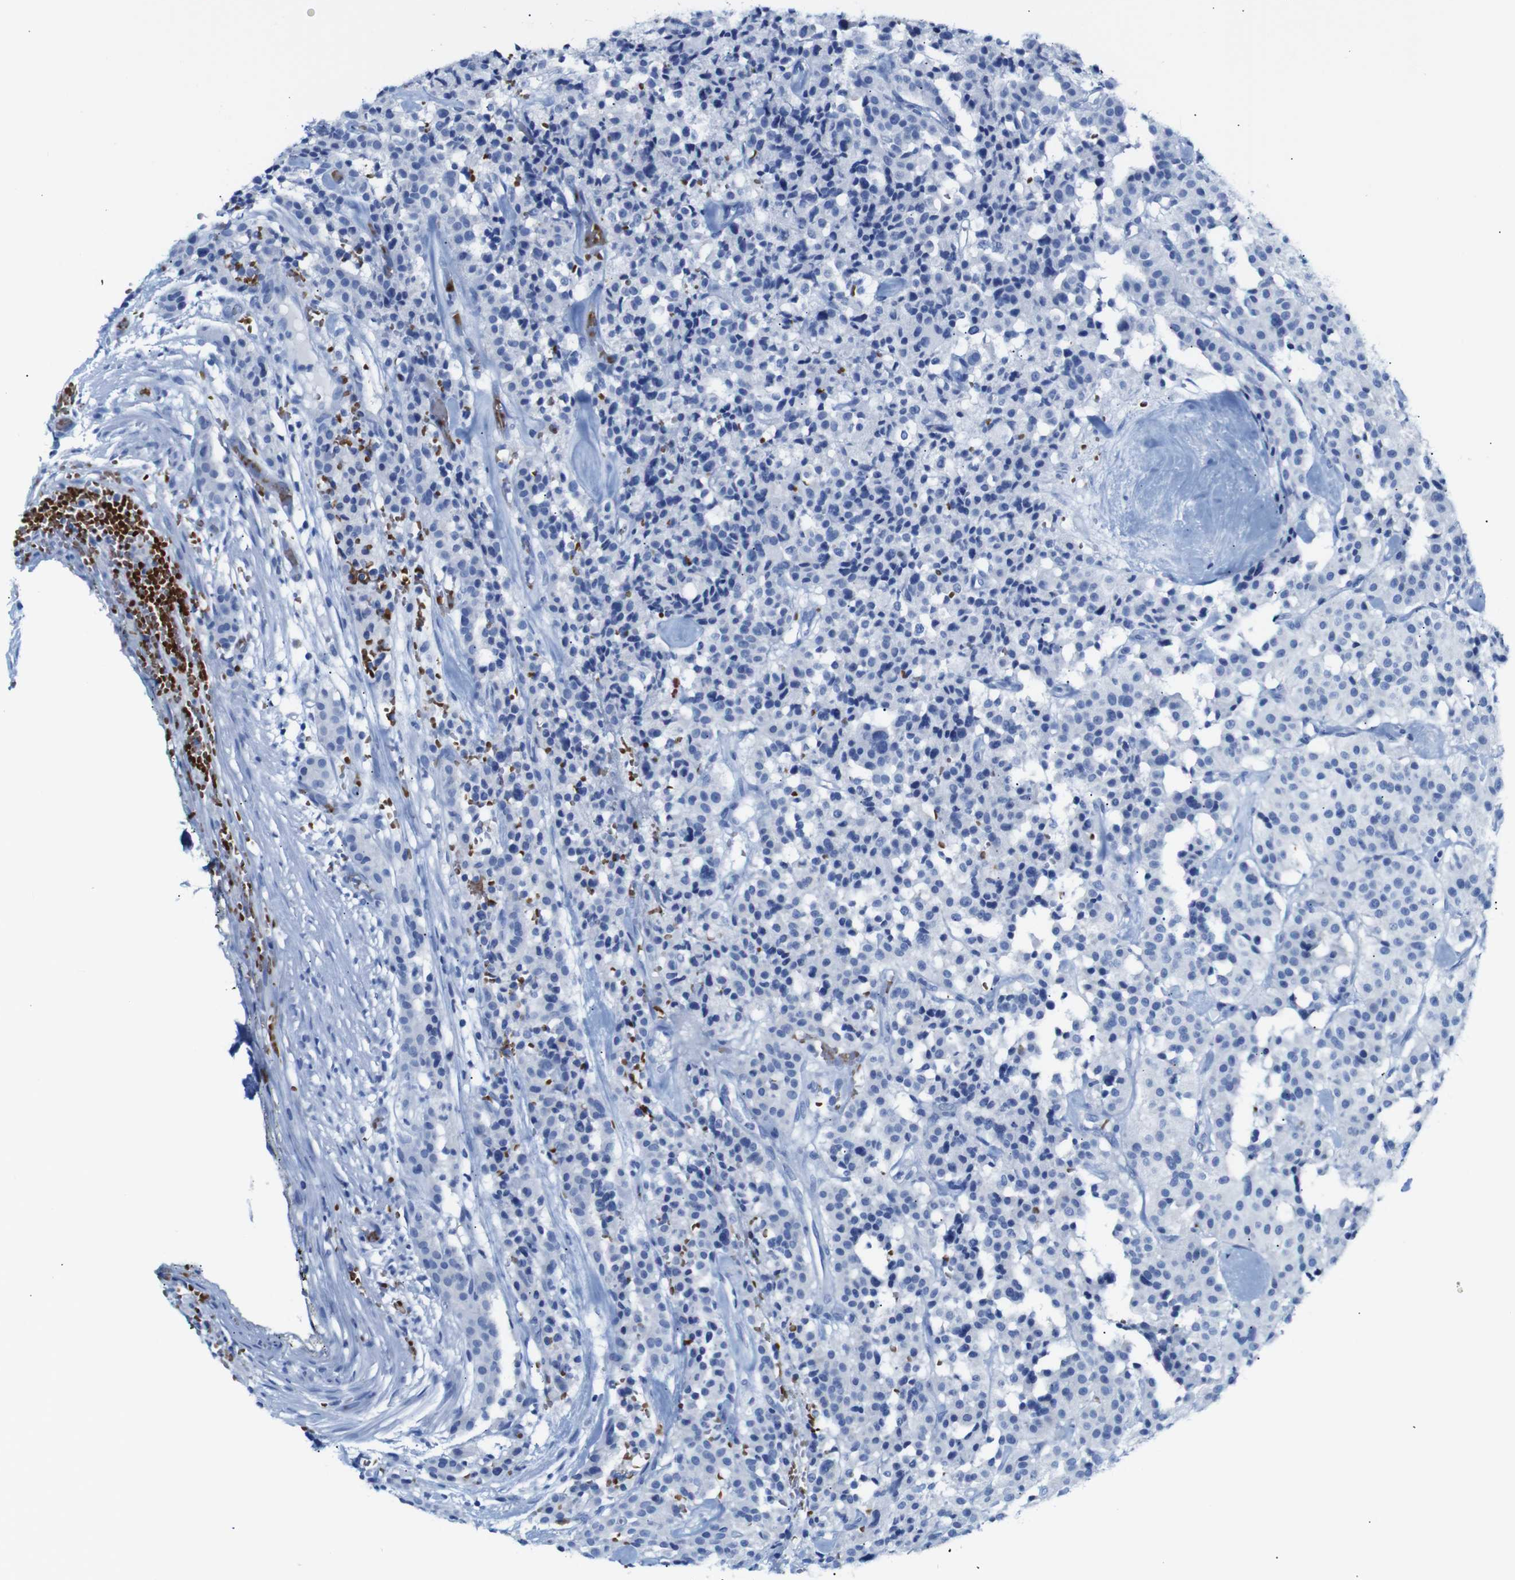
{"staining": {"intensity": "negative", "quantity": "none", "location": "none"}, "tissue": "carcinoid", "cell_type": "Tumor cells", "image_type": "cancer", "snomed": [{"axis": "morphology", "description": "Carcinoid, malignant, NOS"}, {"axis": "topography", "description": "Lung"}], "caption": "An immunohistochemistry (IHC) image of carcinoid (malignant) is shown. There is no staining in tumor cells of carcinoid (malignant). (Immunohistochemistry, brightfield microscopy, high magnification).", "gene": "ERVMER34-1", "patient": {"sex": "male", "age": 30}}